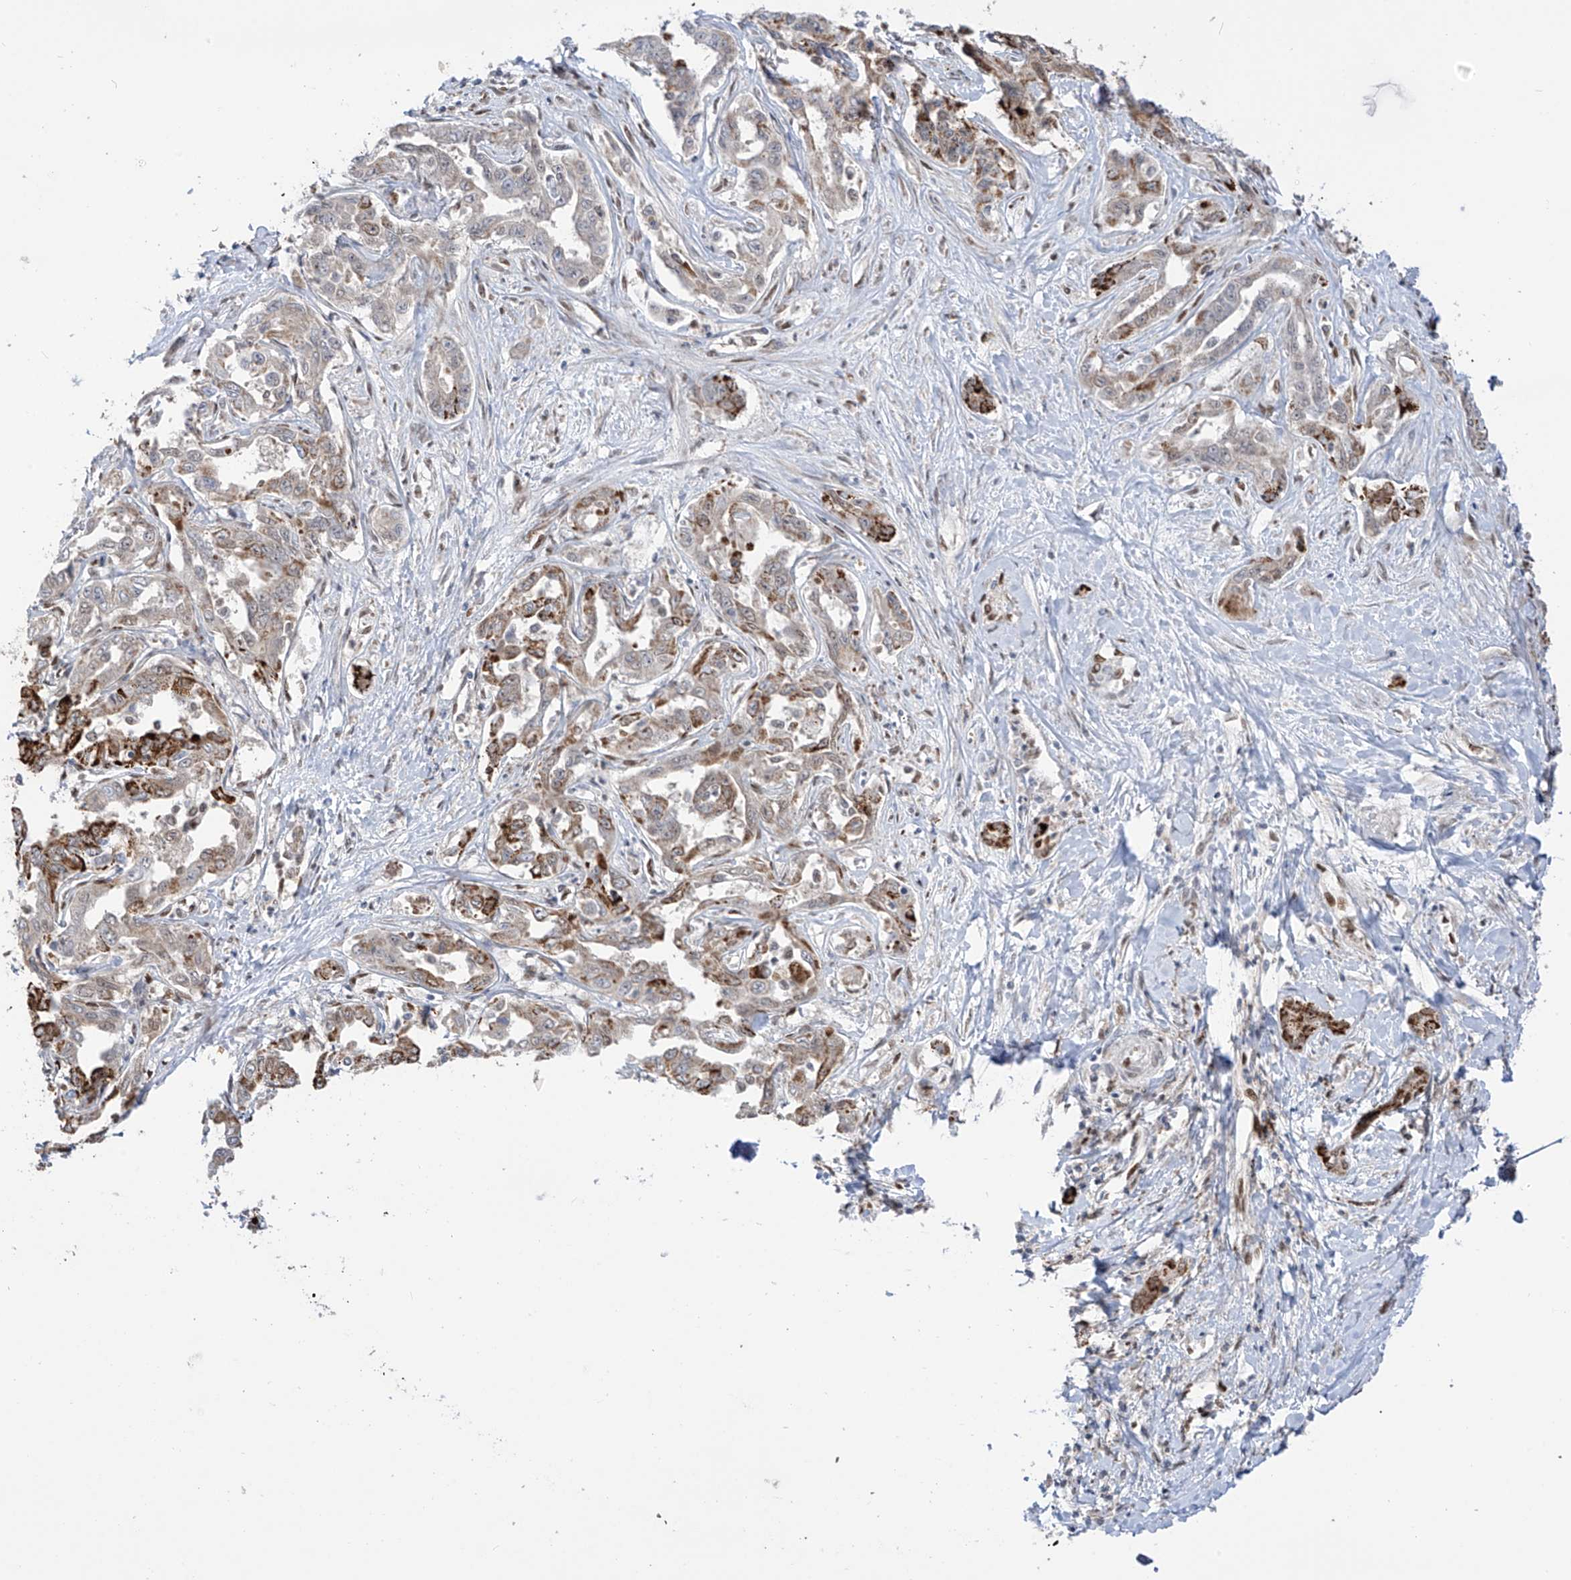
{"staining": {"intensity": "moderate", "quantity": "<25%", "location": "cytoplasmic/membranous"}, "tissue": "liver cancer", "cell_type": "Tumor cells", "image_type": "cancer", "snomed": [{"axis": "morphology", "description": "Cholangiocarcinoma"}, {"axis": "topography", "description": "Liver"}], "caption": "The micrograph demonstrates immunohistochemical staining of liver cancer (cholangiocarcinoma). There is moderate cytoplasmic/membranous positivity is seen in about <25% of tumor cells.", "gene": "PM20D2", "patient": {"sex": "male", "age": 59}}